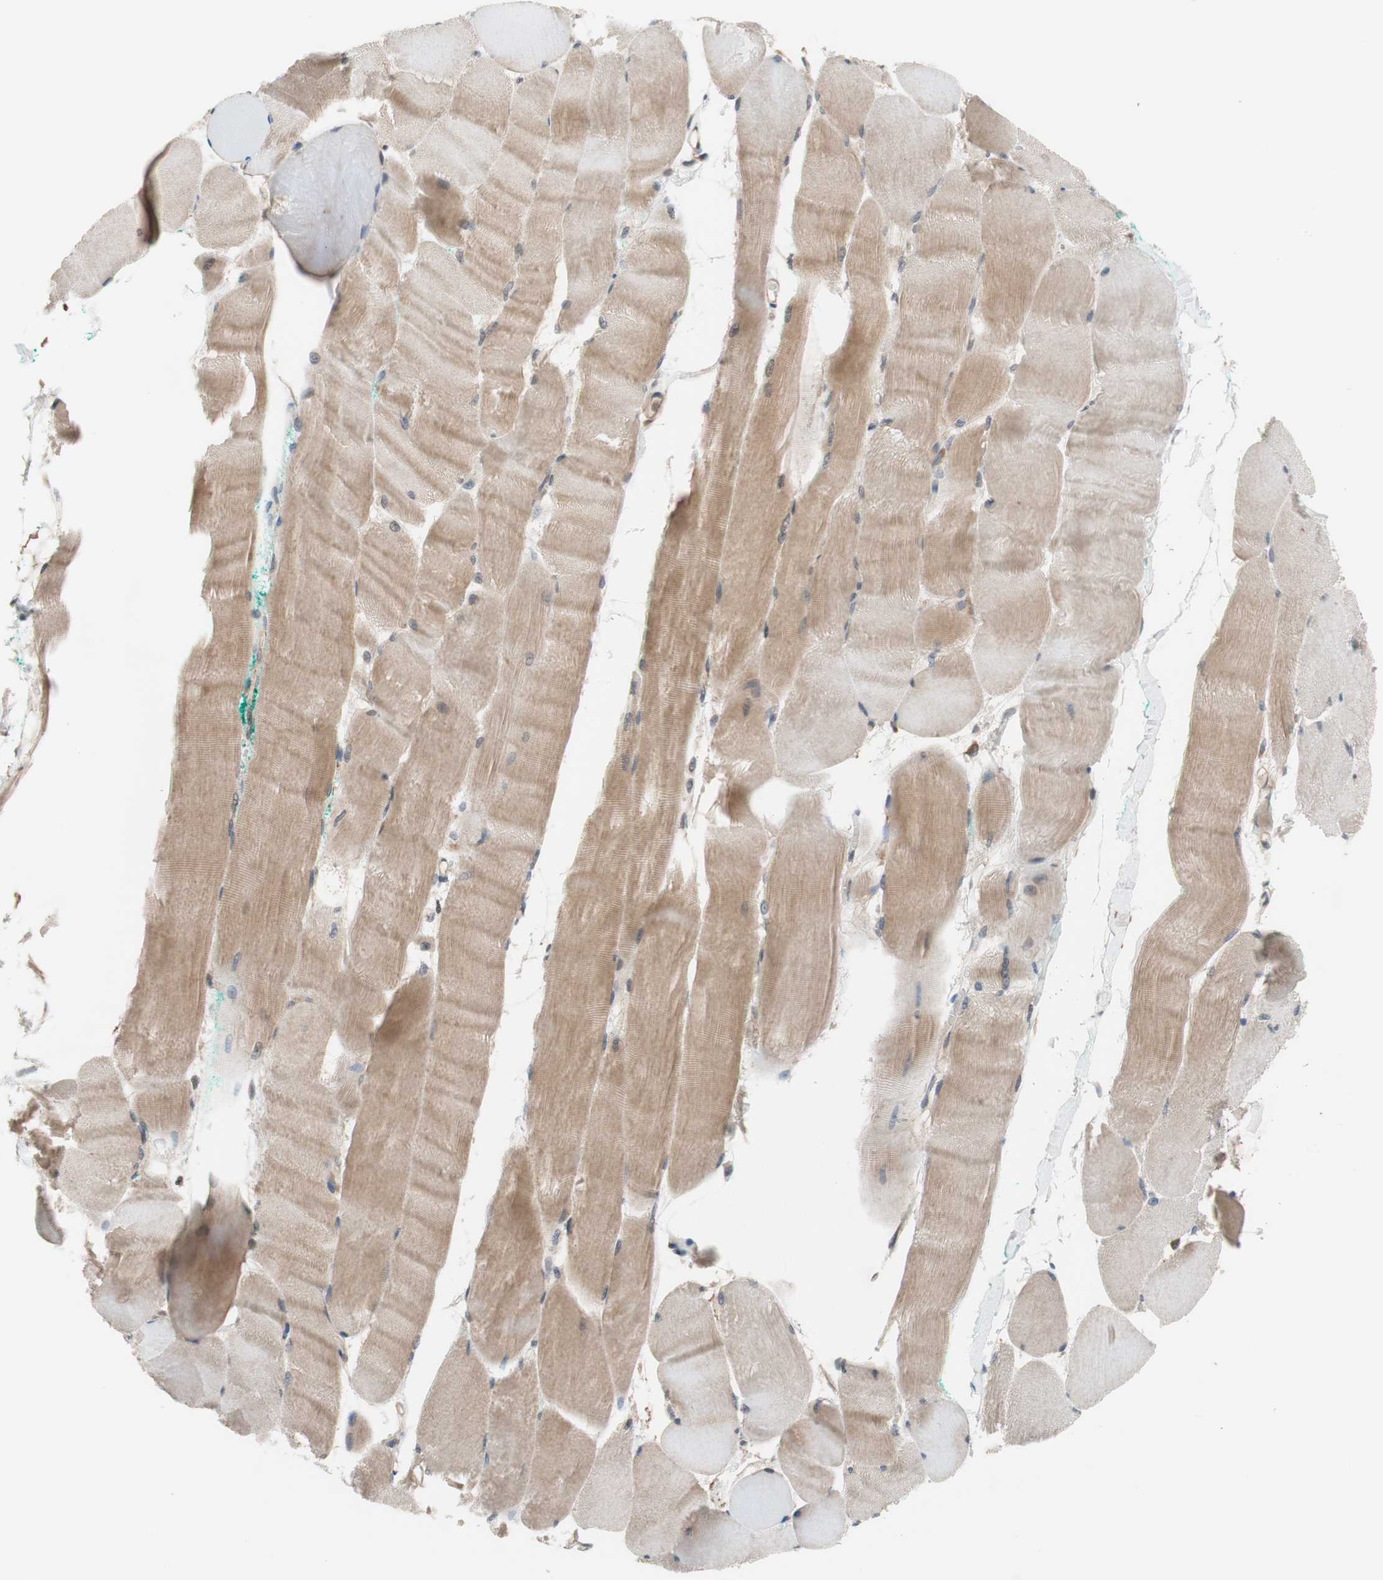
{"staining": {"intensity": "weak", "quantity": ">75%", "location": "cytoplasmic/membranous"}, "tissue": "skeletal muscle", "cell_type": "Myocytes", "image_type": "normal", "snomed": [{"axis": "morphology", "description": "Normal tissue, NOS"}, {"axis": "morphology", "description": "Squamous cell carcinoma, NOS"}, {"axis": "topography", "description": "Skeletal muscle"}], "caption": "This is a photomicrograph of IHC staining of normal skeletal muscle, which shows weak positivity in the cytoplasmic/membranous of myocytes.", "gene": "CD55", "patient": {"sex": "male", "age": 51}}